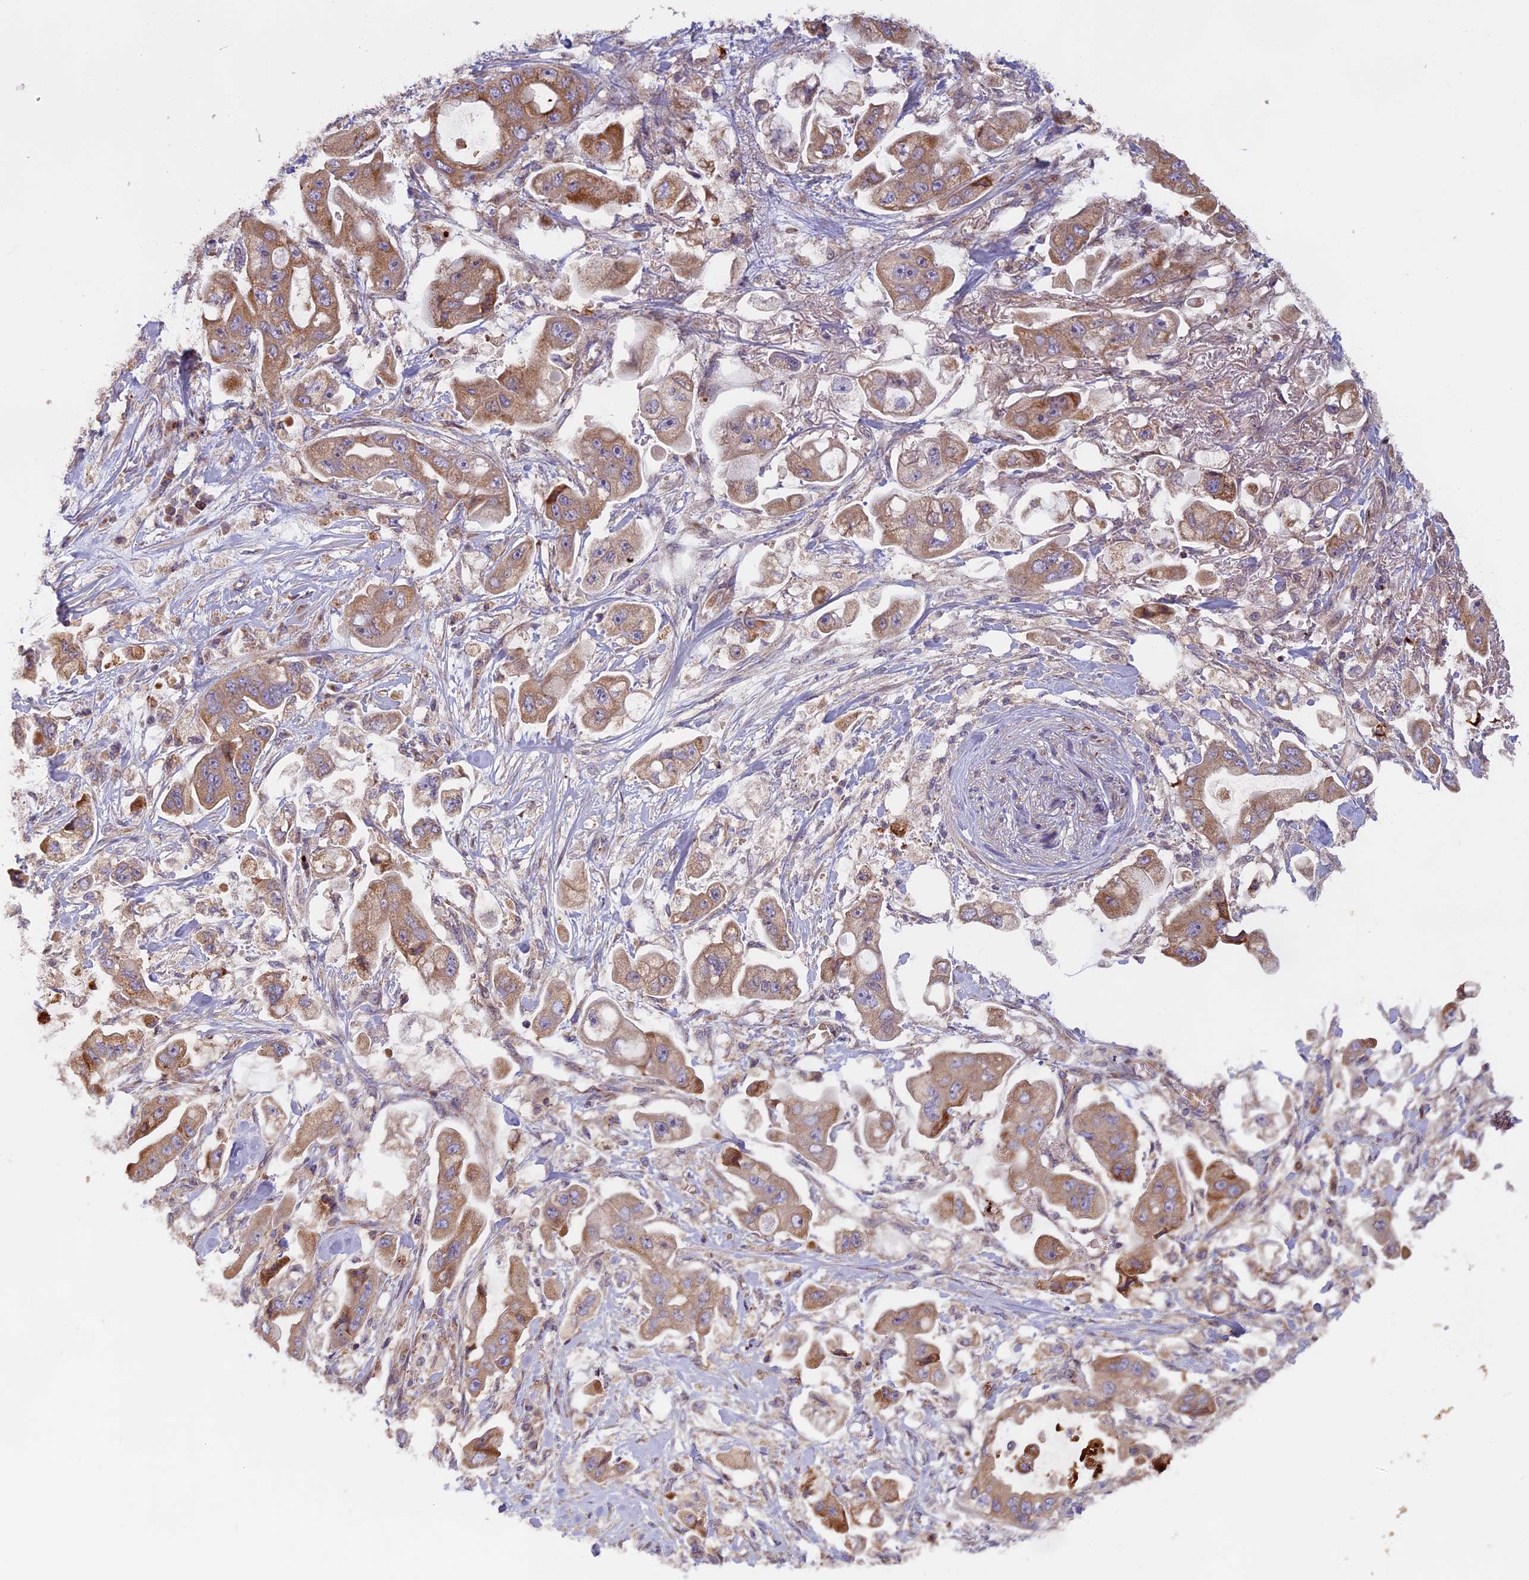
{"staining": {"intensity": "weak", "quantity": ">75%", "location": "cytoplasmic/membranous"}, "tissue": "stomach cancer", "cell_type": "Tumor cells", "image_type": "cancer", "snomed": [{"axis": "morphology", "description": "Adenocarcinoma, NOS"}, {"axis": "topography", "description": "Stomach"}], "caption": "The micrograph demonstrates a brown stain indicating the presence of a protein in the cytoplasmic/membranous of tumor cells in adenocarcinoma (stomach).", "gene": "EDAR", "patient": {"sex": "male", "age": 62}}